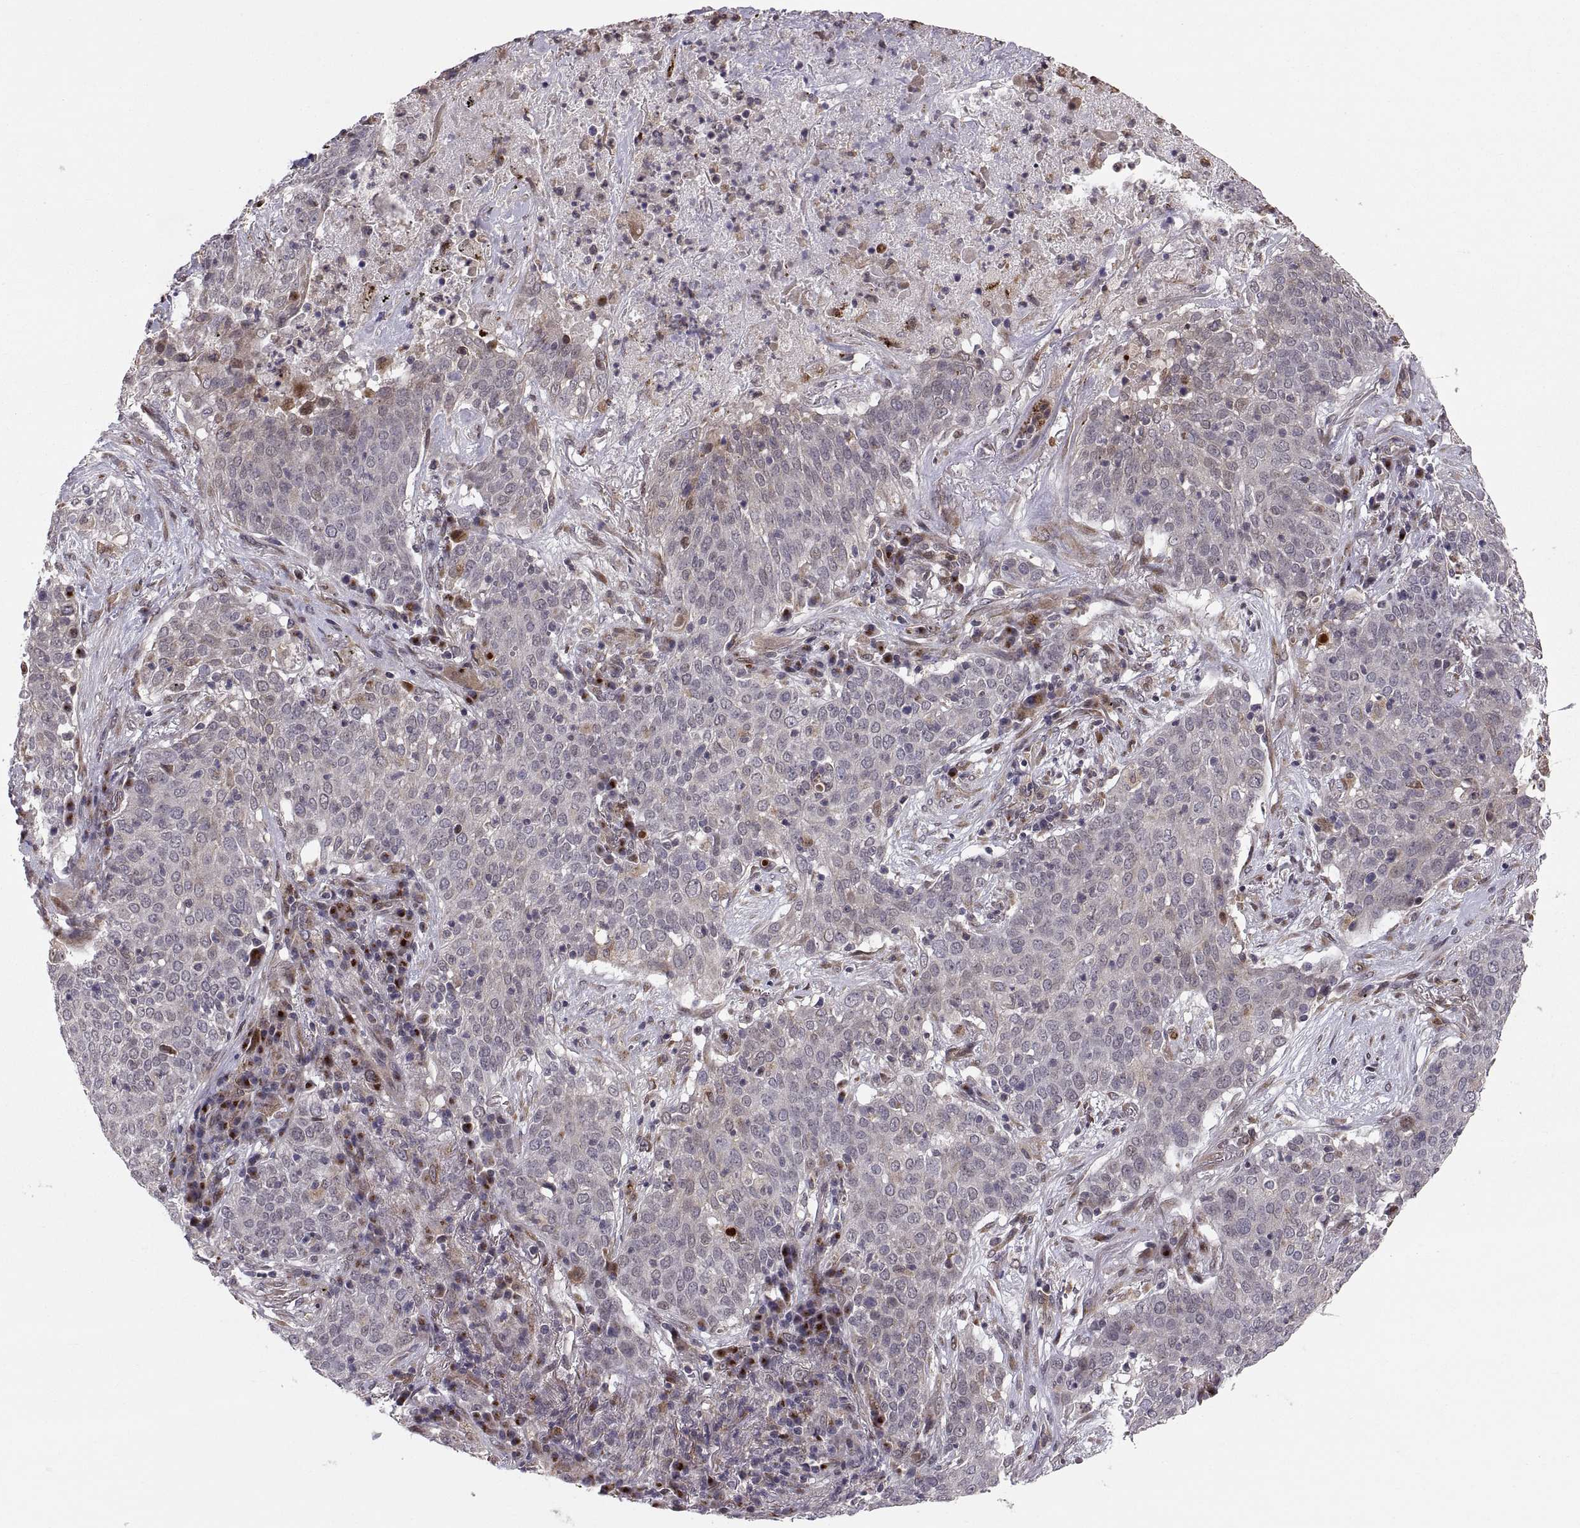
{"staining": {"intensity": "negative", "quantity": "none", "location": "none"}, "tissue": "lung cancer", "cell_type": "Tumor cells", "image_type": "cancer", "snomed": [{"axis": "morphology", "description": "Squamous cell carcinoma, NOS"}, {"axis": "topography", "description": "Lung"}], "caption": "The micrograph demonstrates no staining of tumor cells in squamous cell carcinoma (lung).", "gene": "TESC", "patient": {"sex": "male", "age": 82}}